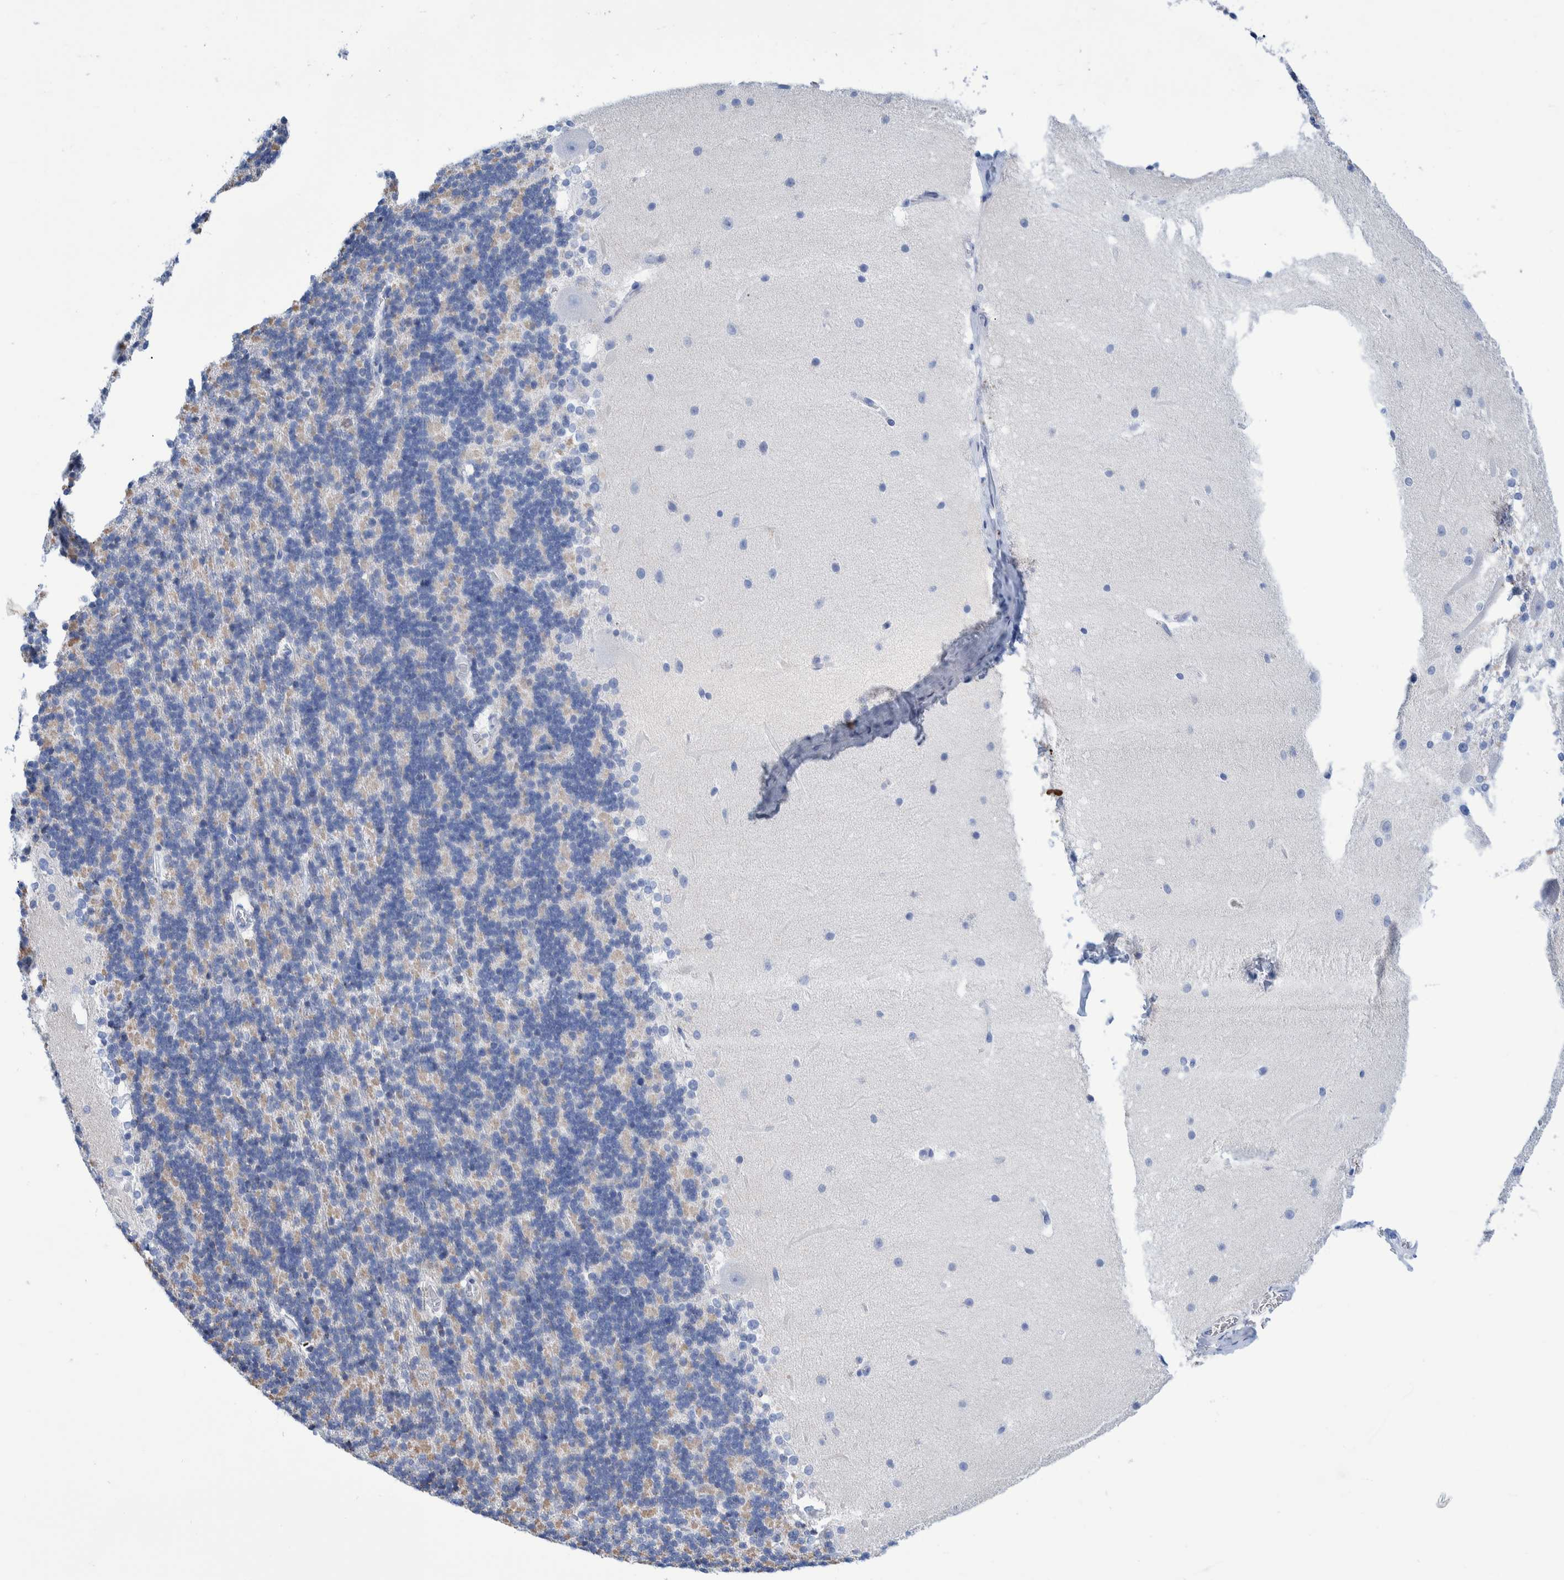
{"staining": {"intensity": "negative", "quantity": "none", "location": "none"}, "tissue": "cerebellum", "cell_type": "Cells in granular layer", "image_type": "normal", "snomed": [{"axis": "morphology", "description": "Normal tissue, NOS"}, {"axis": "topography", "description": "Cerebellum"}], "caption": "IHC micrograph of benign cerebellum stained for a protein (brown), which shows no expression in cells in granular layer.", "gene": "KRT14", "patient": {"sex": "female", "age": 19}}